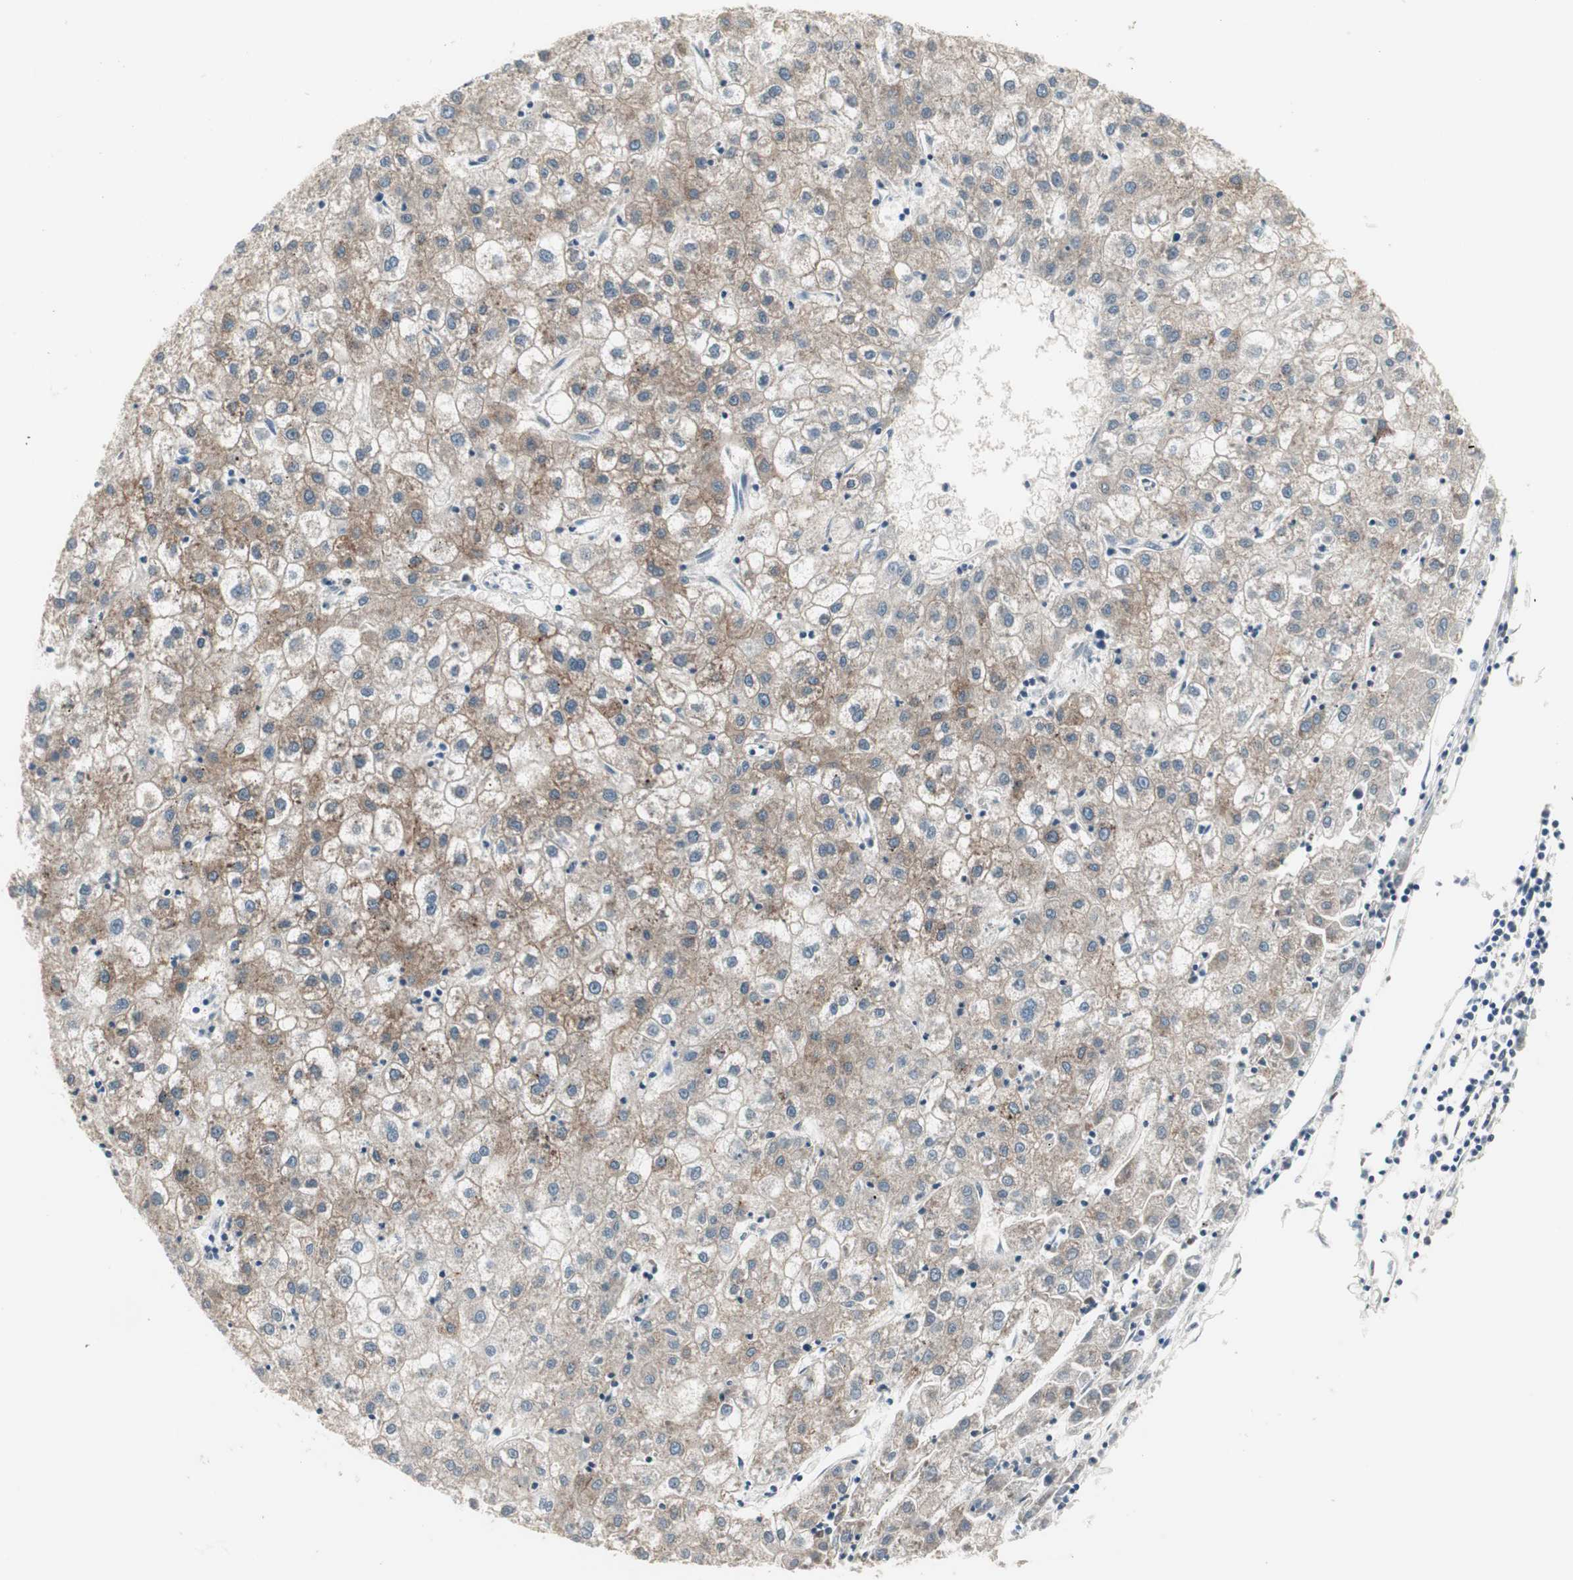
{"staining": {"intensity": "moderate", "quantity": ">75%", "location": "cytoplasmic/membranous"}, "tissue": "liver cancer", "cell_type": "Tumor cells", "image_type": "cancer", "snomed": [{"axis": "morphology", "description": "Carcinoma, Hepatocellular, NOS"}, {"axis": "topography", "description": "Liver"}], "caption": "Immunohistochemical staining of liver cancer exhibits medium levels of moderate cytoplasmic/membranous expression in approximately >75% of tumor cells.", "gene": "PDZK1", "patient": {"sex": "male", "age": 72}}